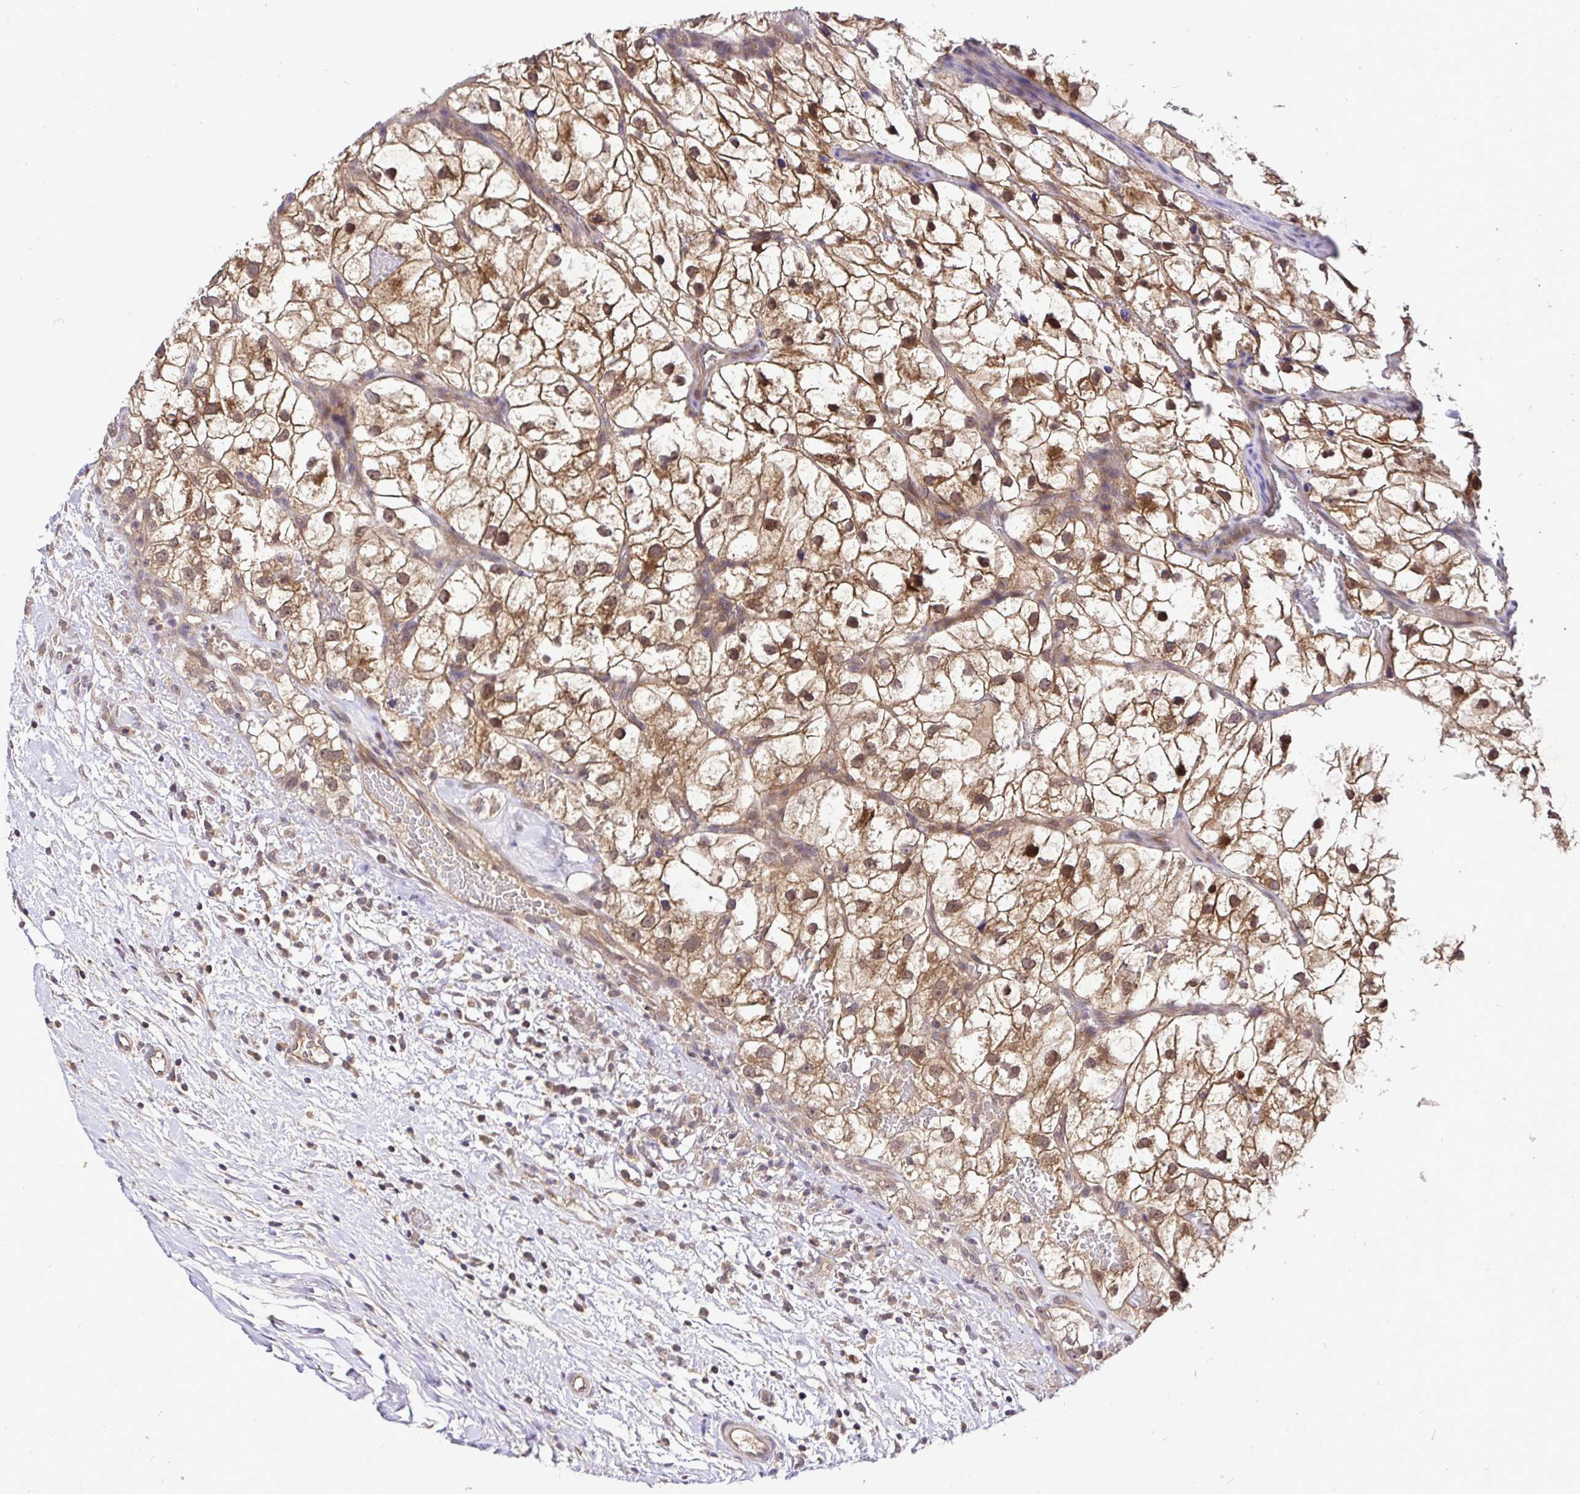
{"staining": {"intensity": "moderate", "quantity": ">75%", "location": "cytoplasmic/membranous,nuclear"}, "tissue": "renal cancer", "cell_type": "Tumor cells", "image_type": "cancer", "snomed": [{"axis": "morphology", "description": "Adenocarcinoma, NOS"}, {"axis": "topography", "description": "Kidney"}], "caption": "Protein expression by IHC shows moderate cytoplasmic/membranous and nuclear positivity in about >75% of tumor cells in renal adenocarcinoma. The staining is performed using DAB brown chromogen to label protein expression. The nuclei are counter-stained blue using hematoxylin.", "gene": "UBE2M", "patient": {"sex": "male", "age": 59}}